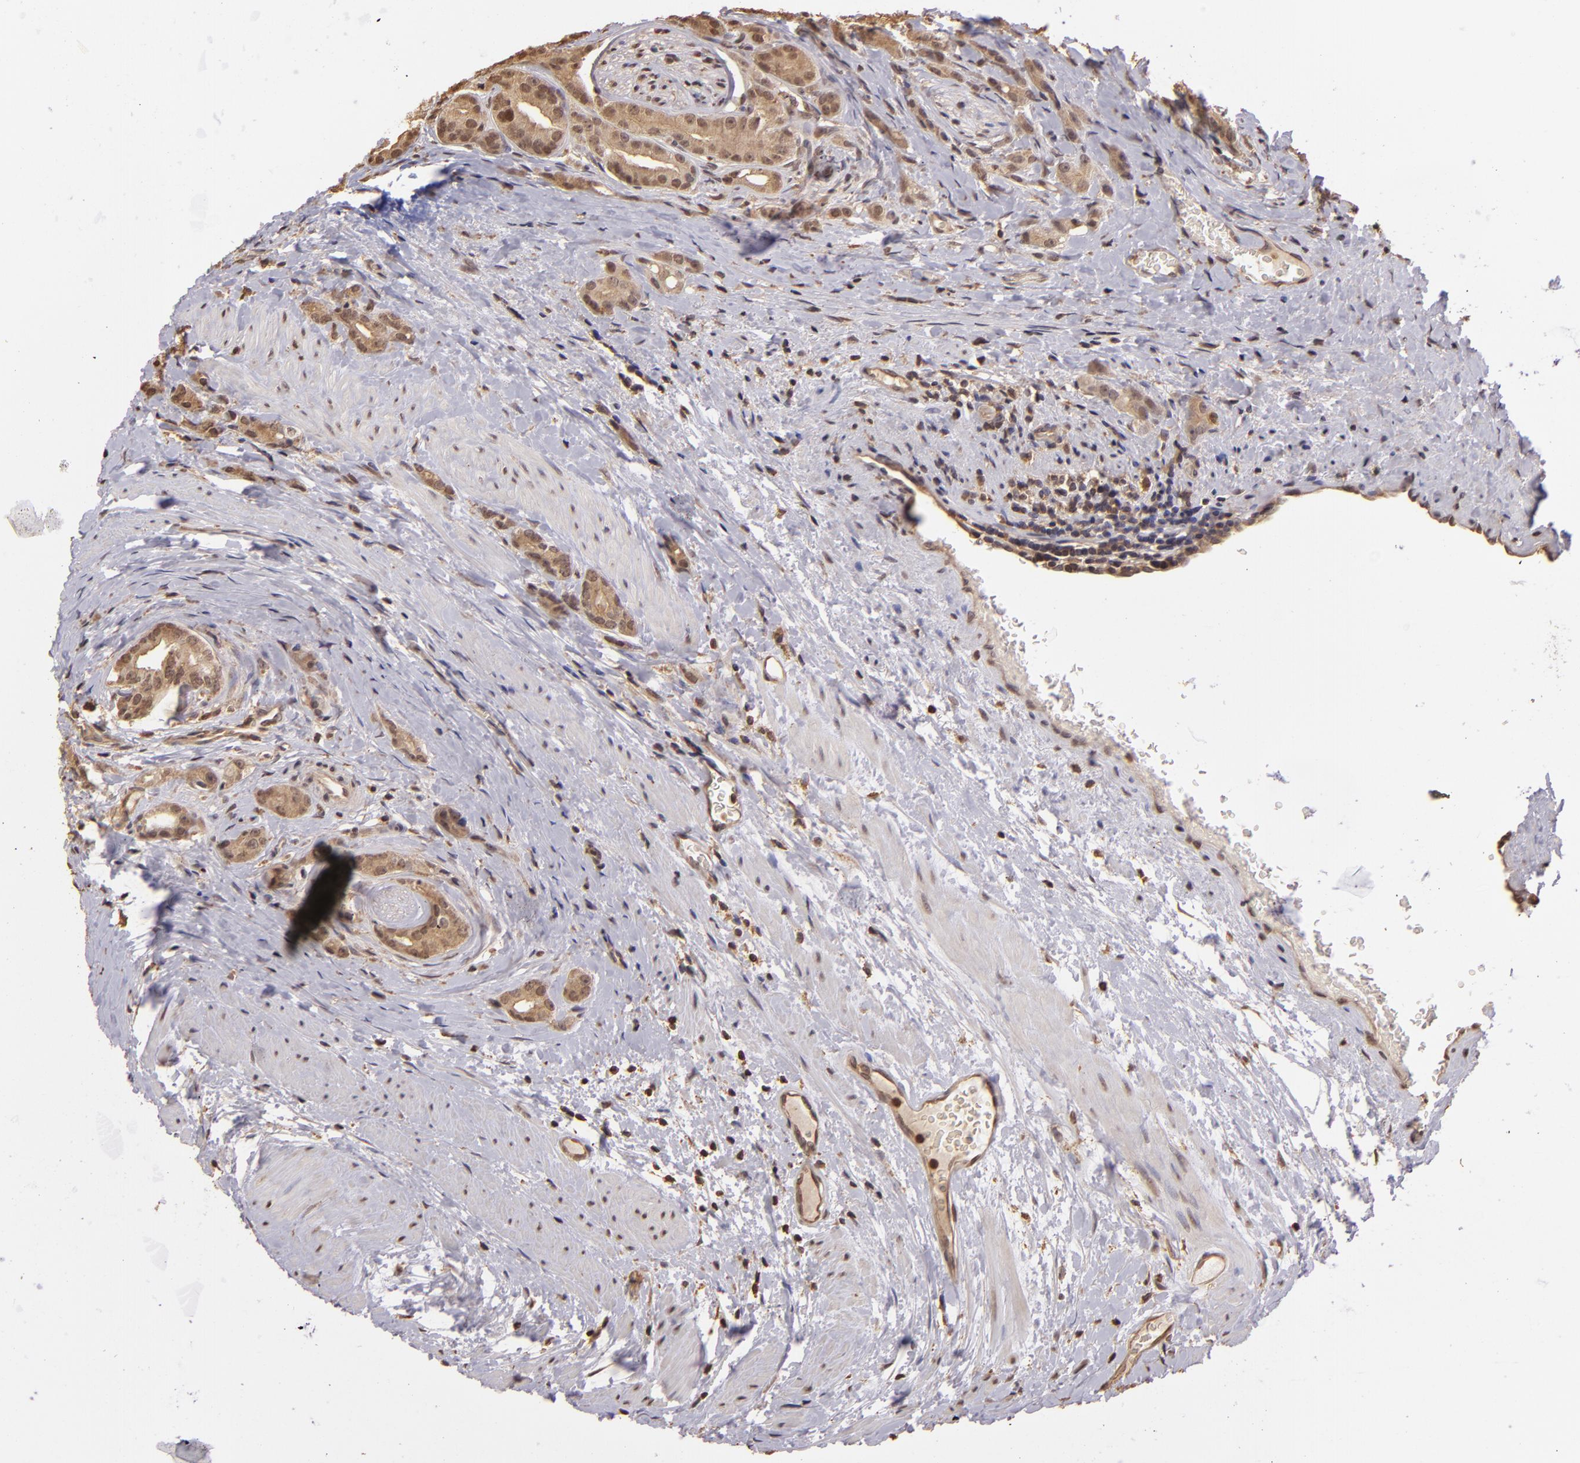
{"staining": {"intensity": "weak", "quantity": ">75%", "location": "cytoplasmic/membranous"}, "tissue": "prostate cancer", "cell_type": "Tumor cells", "image_type": "cancer", "snomed": [{"axis": "morphology", "description": "Adenocarcinoma, Medium grade"}, {"axis": "topography", "description": "Prostate"}], "caption": "The image shows a brown stain indicating the presence of a protein in the cytoplasmic/membranous of tumor cells in prostate cancer.", "gene": "ARPC2", "patient": {"sex": "male", "age": 59}}